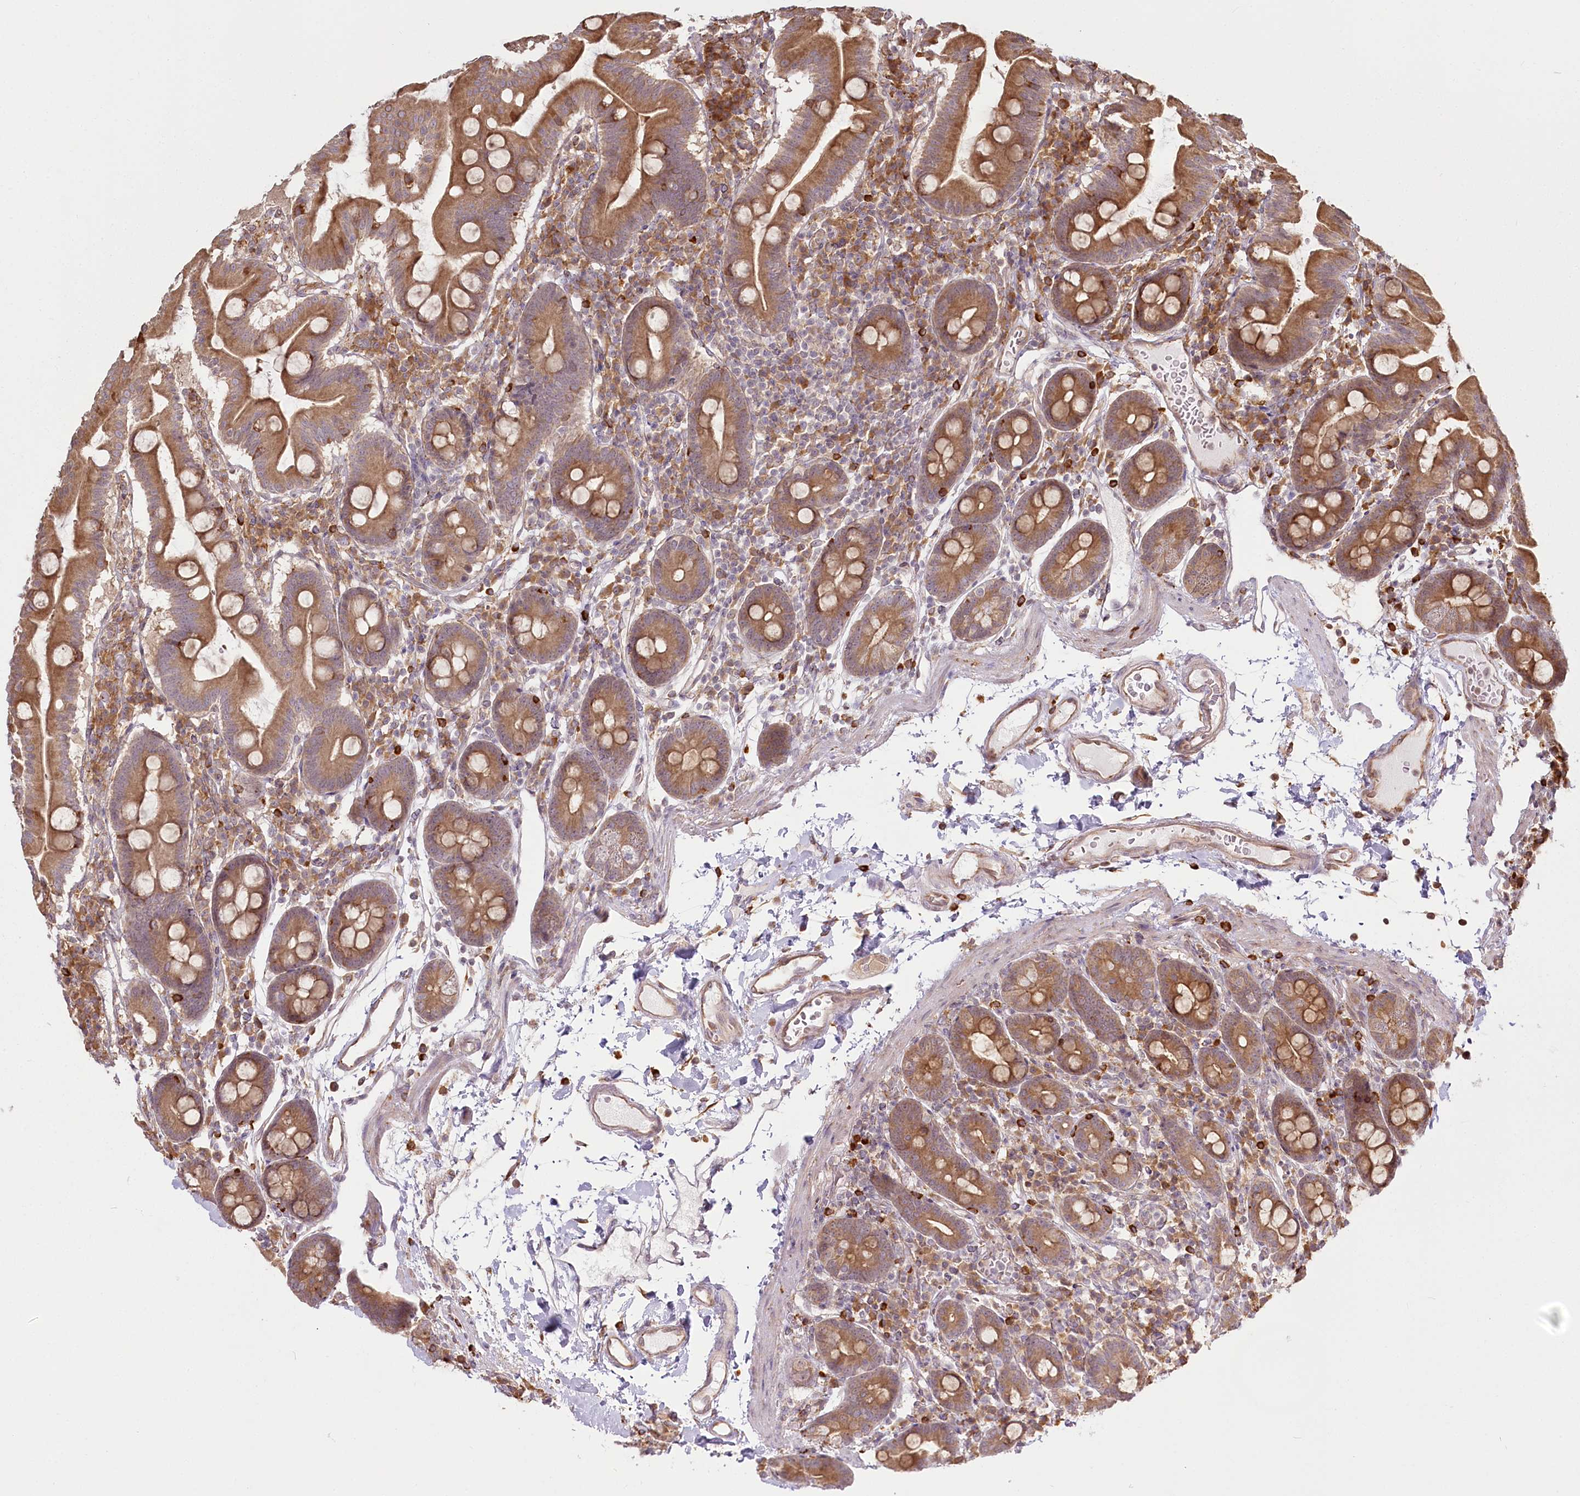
{"staining": {"intensity": "moderate", "quantity": ">75%", "location": "cytoplasmic/membranous"}, "tissue": "duodenum", "cell_type": "Glandular cells", "image_type": "normal", "snomed": [{"axis": "morphology", "description": "Normal tissue, NOS"}, {"axis": "morphology", "description": "Adenocarcinoma, NOS"}, {"axis": "topography", "description": "Pancreas"}, {"axis": "topography", "description": "Duodenum"}], "caption": "A micrograph of duodenum stained for a protein shows moderate cytoplasmic/membranous brown staining in glandular cells.", "gene": "FAM13A", "patient": {"sex": "male", "age": 50}}